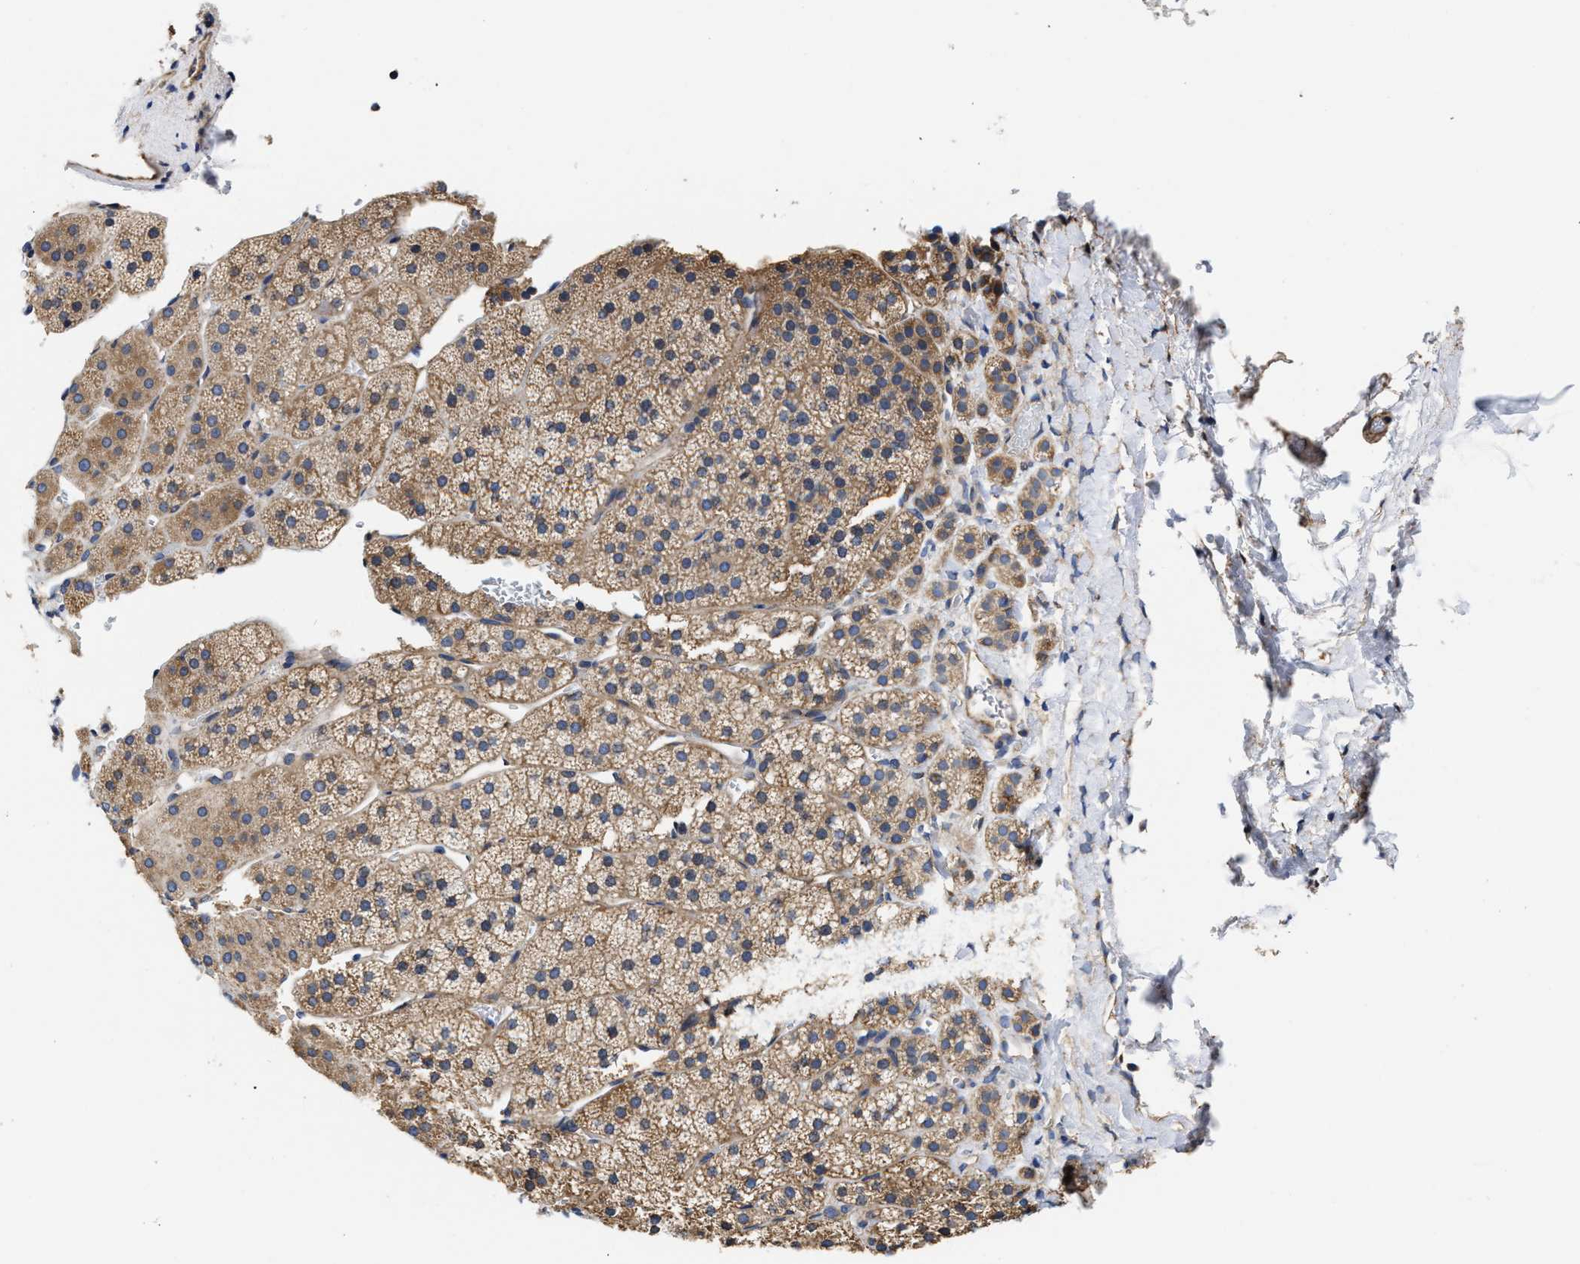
{"staining": {"intensity": "moderate", "quantity": ">75%", "location": "cytoplasmic/membranous"}, "tissue": "adrenal gland", "cell_type": "Glandular cells", "image_type": "normal", "snomed": [{"axis": "morphology", "description": "Normal tissue, NOS"}, {"axis": "topography", "description": "Adrenal gland"}], "caption": "Immunohistochemistry (IHC) staining of normal adrenal gland, which displays medium levels of moderate cytoplasmic/membranous positivity in approximately >75% of glandular cells indicating moderate cytoplasmic/membranous protein expression. The staining was performed using DAB (3,3'-diaminobenzidine) (brown) for protein detection and nuclei were counterstained in hematoxylin (blue).", "gene": "TRAF6", "patient": {"sex": "female", "age": 44}}